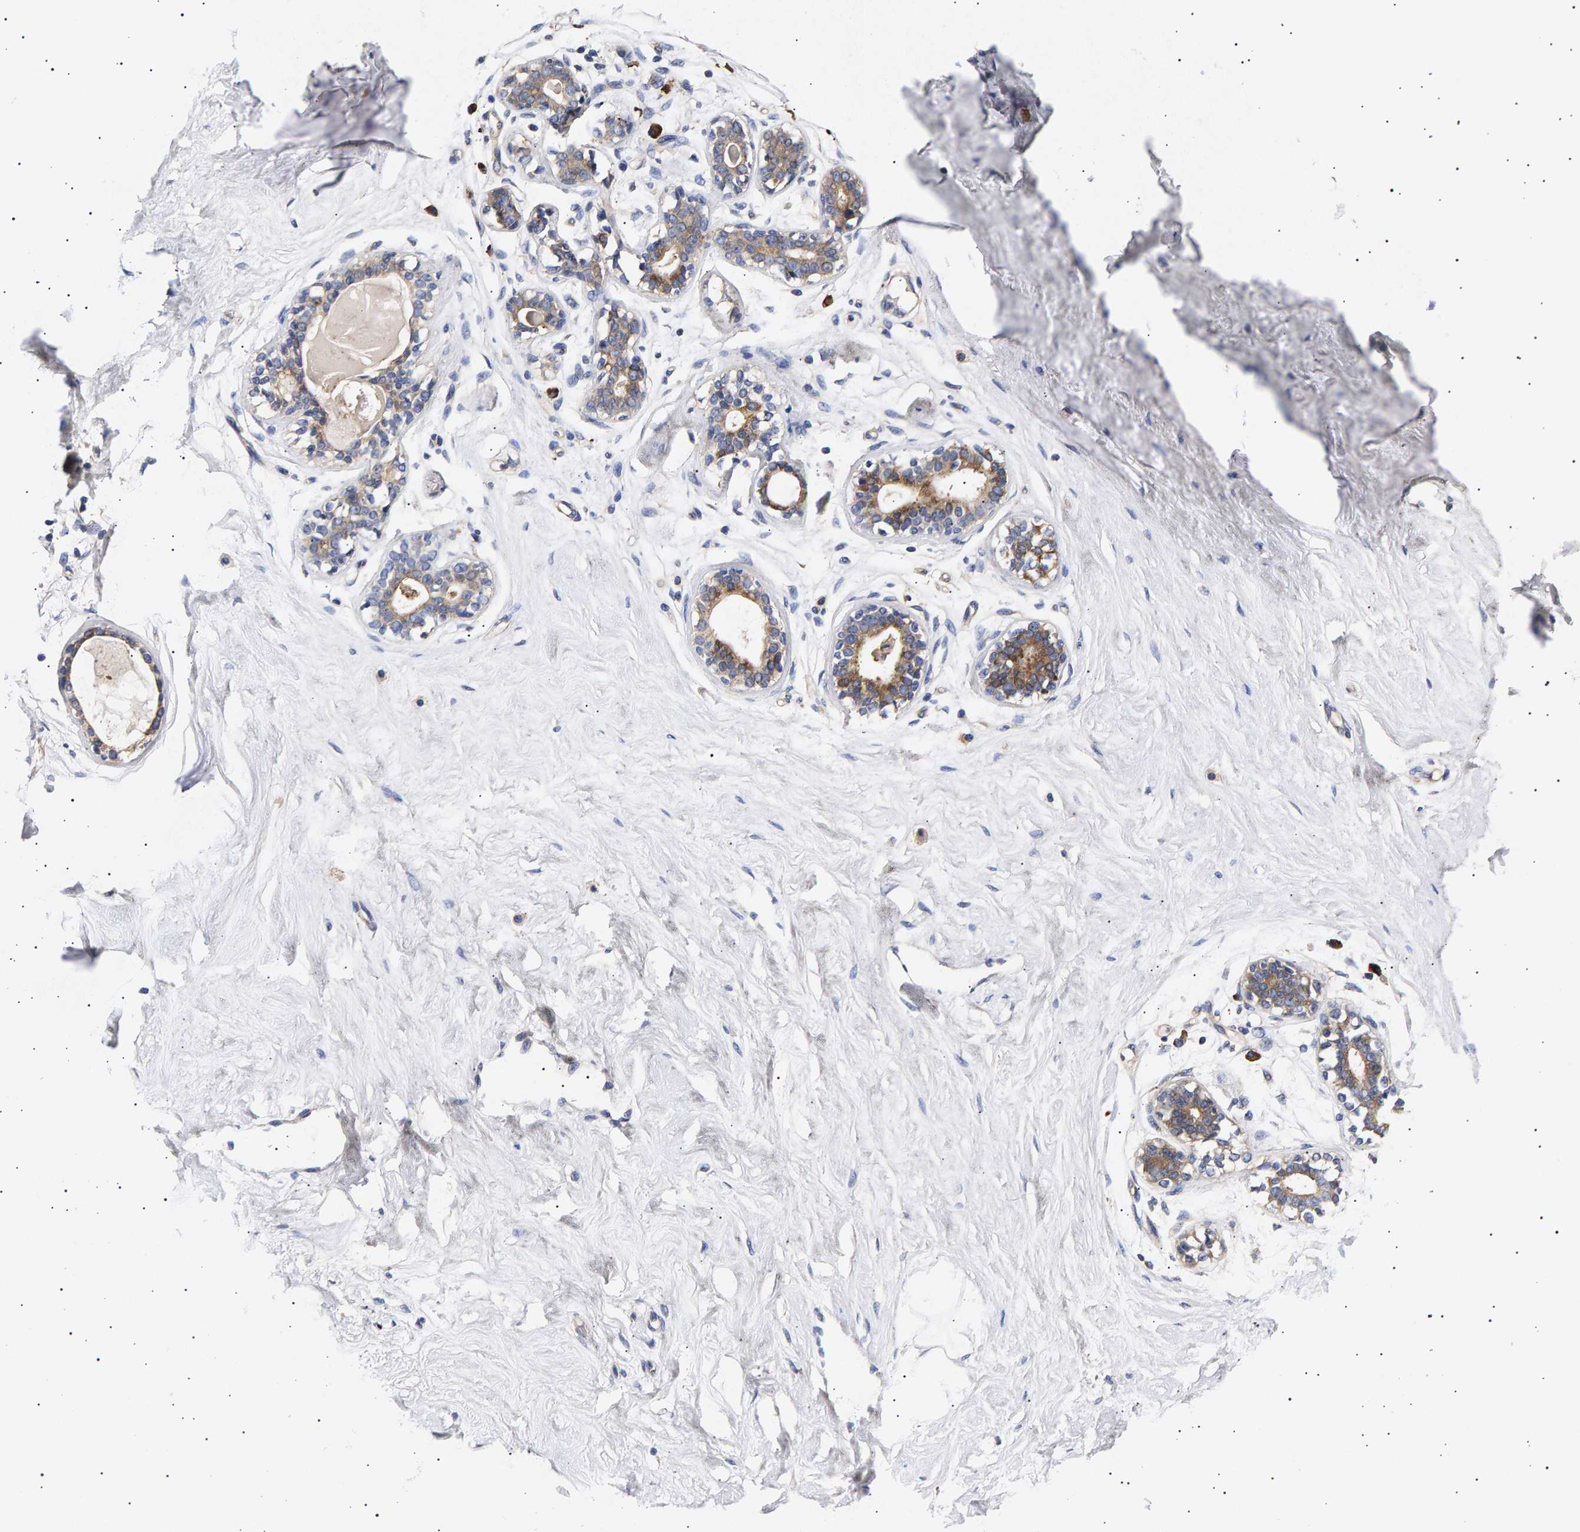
{"staining": {"intensity": "weak", "quantity": ">75%", "location": "cytoplasmic/membranous"}, "tissue": "breast", "cell_type": "Adipocytes", "image_type": "normal", "snomed": [{"axis": "morphology", "description": "Normal tissue, NOS"}, {"axis": "topography", "description": "Breast"}], "caption": "Immunohistochemistry (DAB (3,3'-diaminobenzidine)) staining of unremarkable human breast displays weak cytoplasmic/membranous protein expression in approximately >75% of adipocytes. The staining was performed using DAB (3,3'-diaminobenzidine) to visualize the protein expression in brown, while the nuclei were stained in blue with hematoxylin (Magnification: 20x).", "gene": "ANKRD40", "patient": {"sex": "female", "age": 23}}